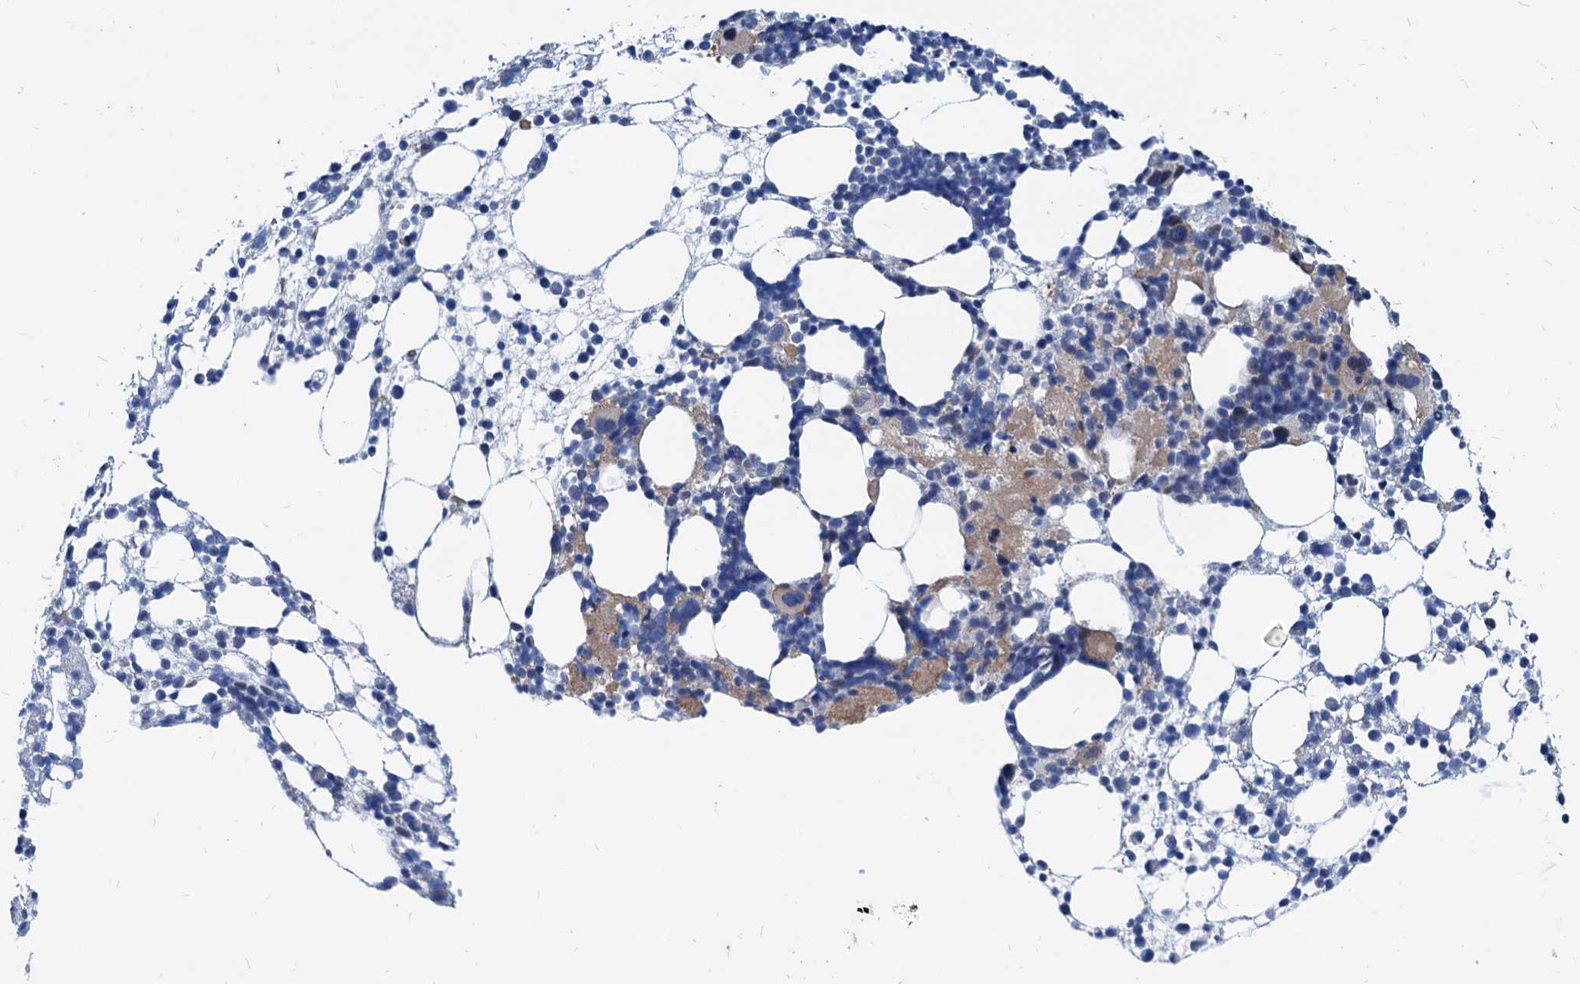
{"staining": {"intensity": "negative", "quantity": "none", "location": "none"}, "tissue": "bone marrow", "cell_type": "Hematopoietic cells", "image_type": "normal", "snomed": [{"axis": "morphology", "description": "Normal tissue, NOS"}, {"axis": "topography", "description": "Bone marrow"}], "caption": "Protein analysis of normal bone marrow exhibits no significant expression in hematopoietic cells.", "gene": "HSF2", "patient": {"sex": "female", "age": 57}}